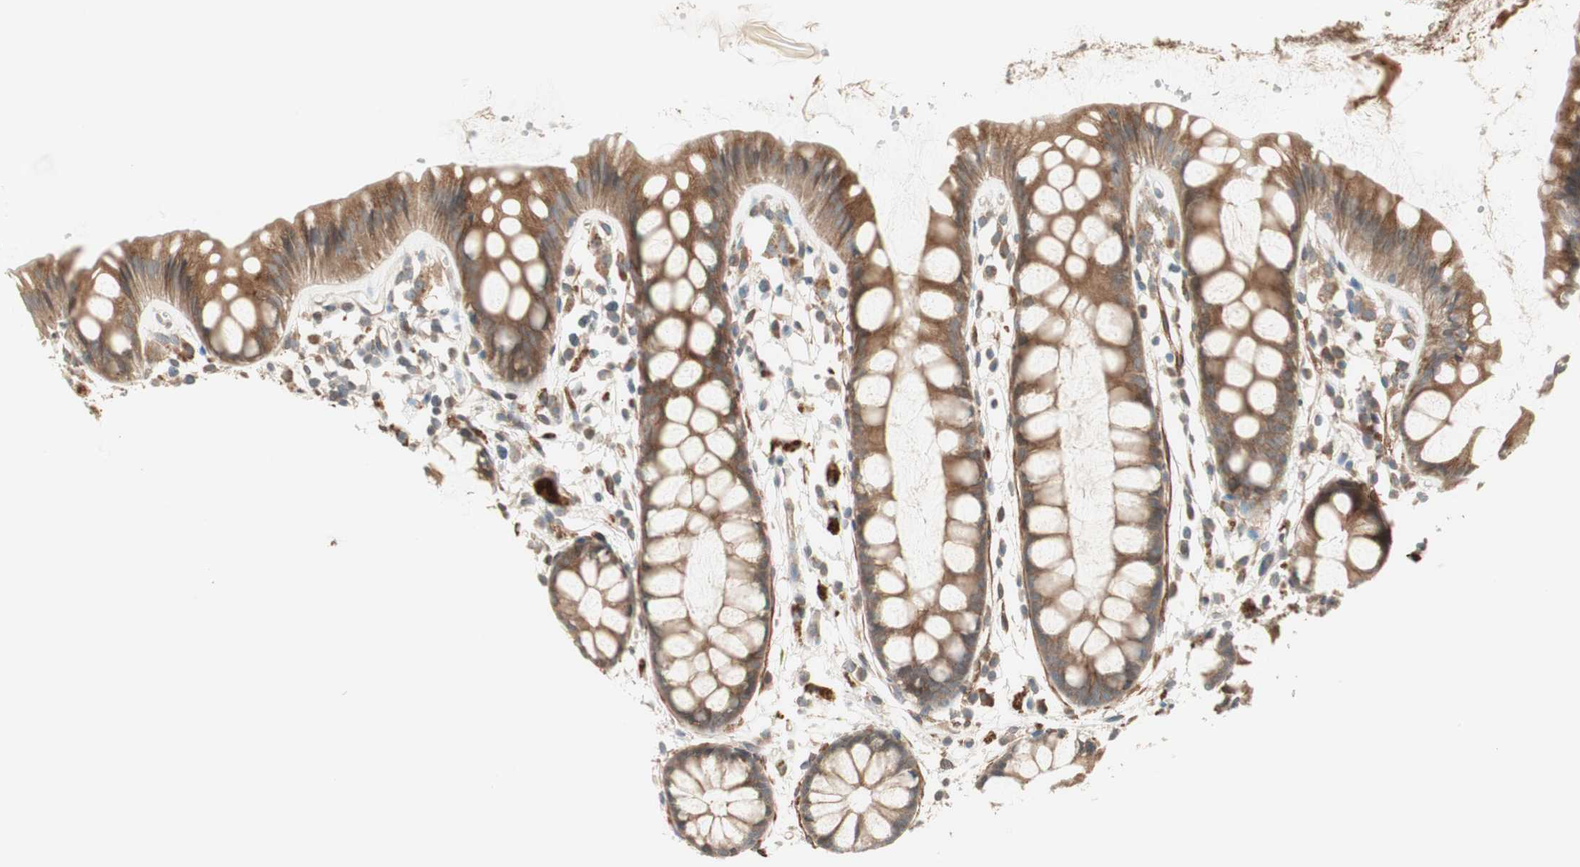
{"staining": {"intensity": "weak", "quantity": ">75%", "location": "cytoplasmic/membranous"}, "tissue": "rectum", "cell_type": "Glandular cells", "image_type": "normal", "snomed": [{"axis": "morphology", "description": "Normal tissue, NOS"}, {"axis": "topography", "description": "Rectum"}], "caption": "Normal rectum exhibits weak cytoplasmic/membranous expression in about >75% of glandular cells, visualized by immunohistochemistry.", "gene": "SFRP1", "patient": {"sex": "female", "age": 66}}